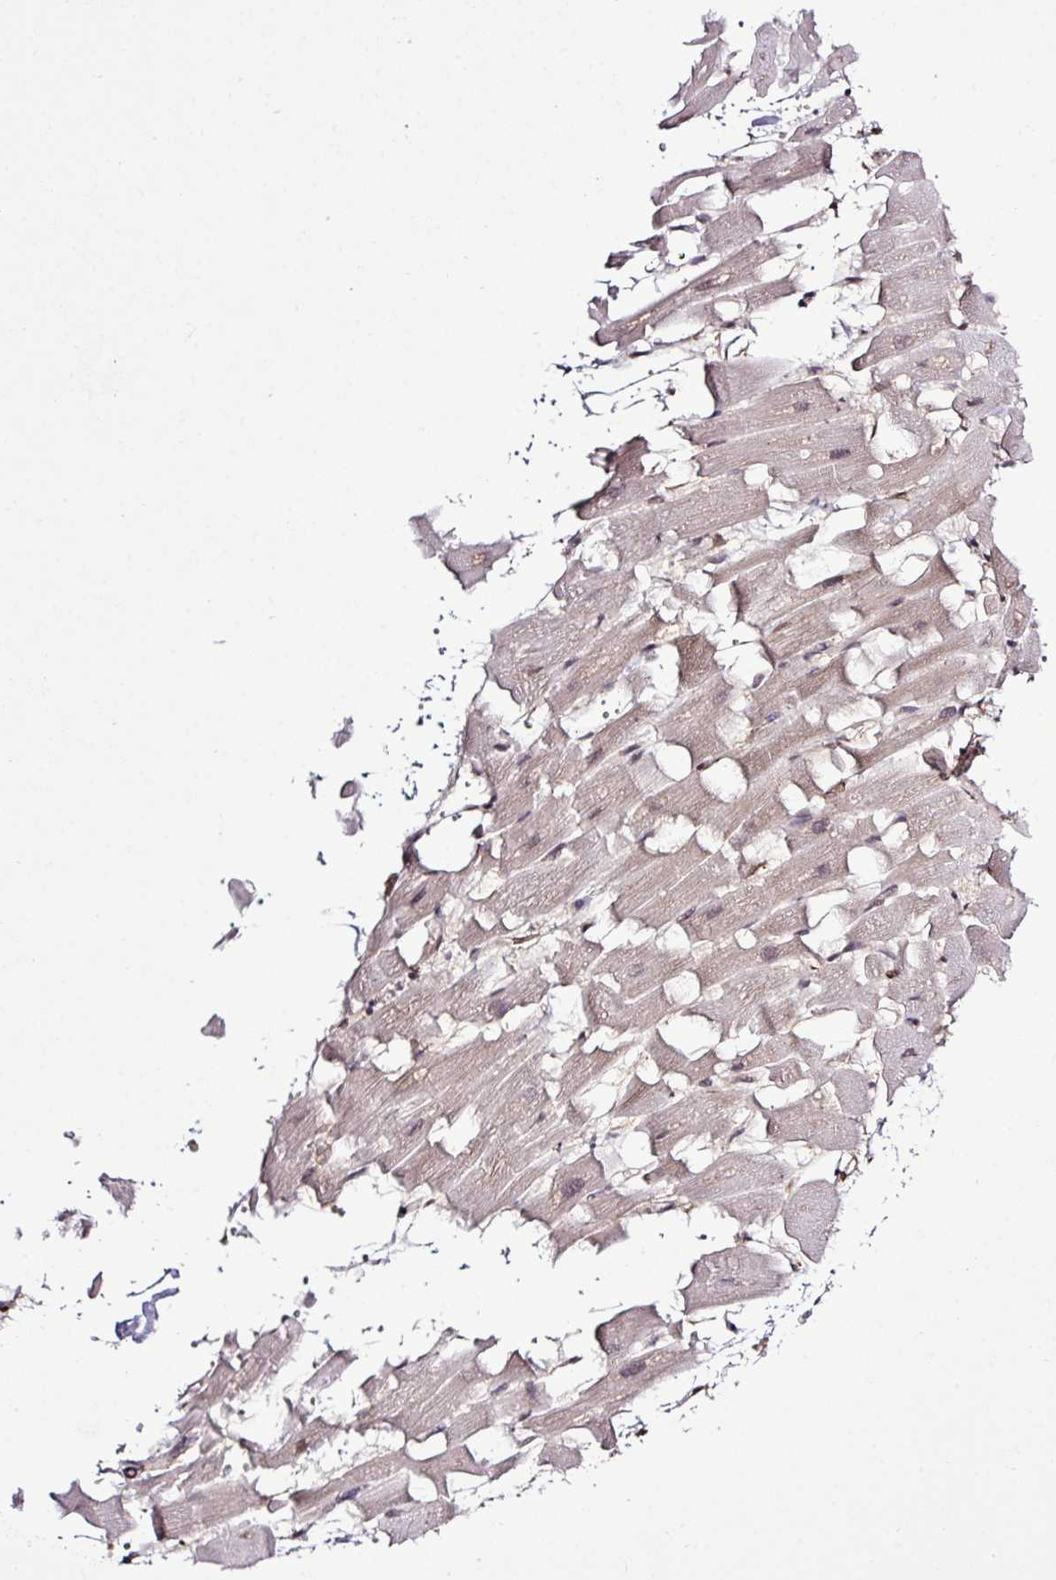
{"staining": {"intensity": "moderate", "quantity": "25%-75%", "location": "cytoplasmic/membranous"}, "tissue": "heart muscle", "cell_type": "Cardiomyocytes", "image_type": "normal", "snomed": [{"axis": "morphology", "description": "Normal tissue, NOS"}, {"axis": "topography", "description": "Heart"}], "caption": "Protein staining by immunohistochemistry exhibits moderate cytoplasmic/membranous staining in approximately 25%-75% of cardiomyocytes in normal heart muscle. The staining was performed using DAB (3,3'-diaminobenzidine) to visualize the protein expression in brown, while the nuclei were stained in blue with hematoxylin (Magnification: 20x).", "gene": "ITPKC", "patient": {"sex": "male", "age": 37}}